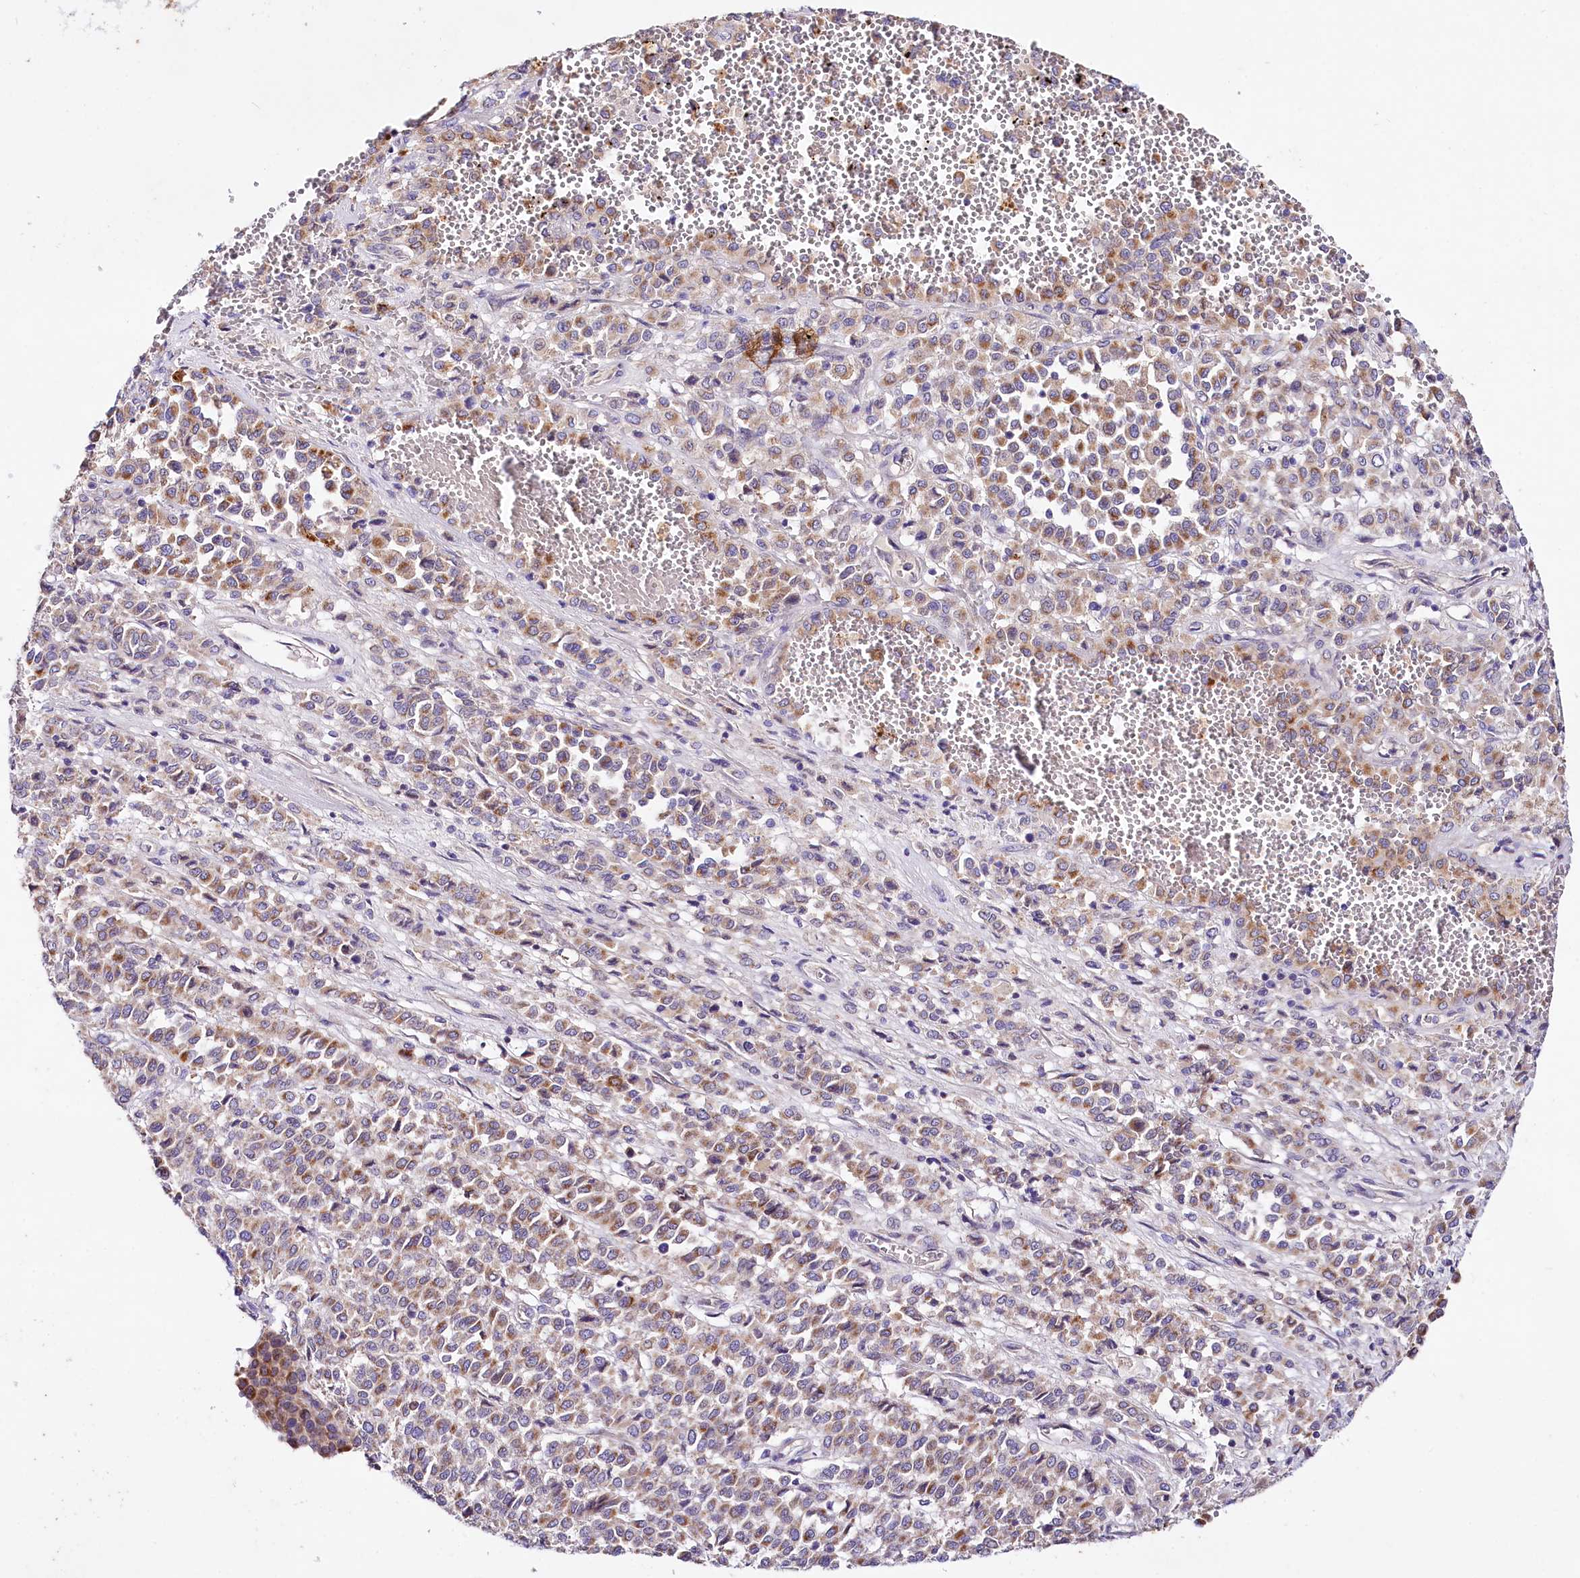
{"staining": {"intensity": "moderate", "quantity": ">75%", "location": "cytoplasmic/membranous"}, "tissue": "melanoma", "cell_type": "Tumor cells", "image_type": "cancer", "snomed": [{"axis": "morphology", "description": "Malignant melanoma, Metastatic site"}, {"axis": "topography", "description": "Pancreas"}], "caption": "The micrograph displays staining of melanoma, revealing moderate cytoplasmic/membranous protein positivity (brown color) within tumor cells. The staining was performed using DAB (3,3'-diaminobenzidine), with brown indicating positive protein expression. Nuclei are stained blue with hematoxylin.", "gene": "SACM1L", "patient": {"sex": "female", "age": 30}}